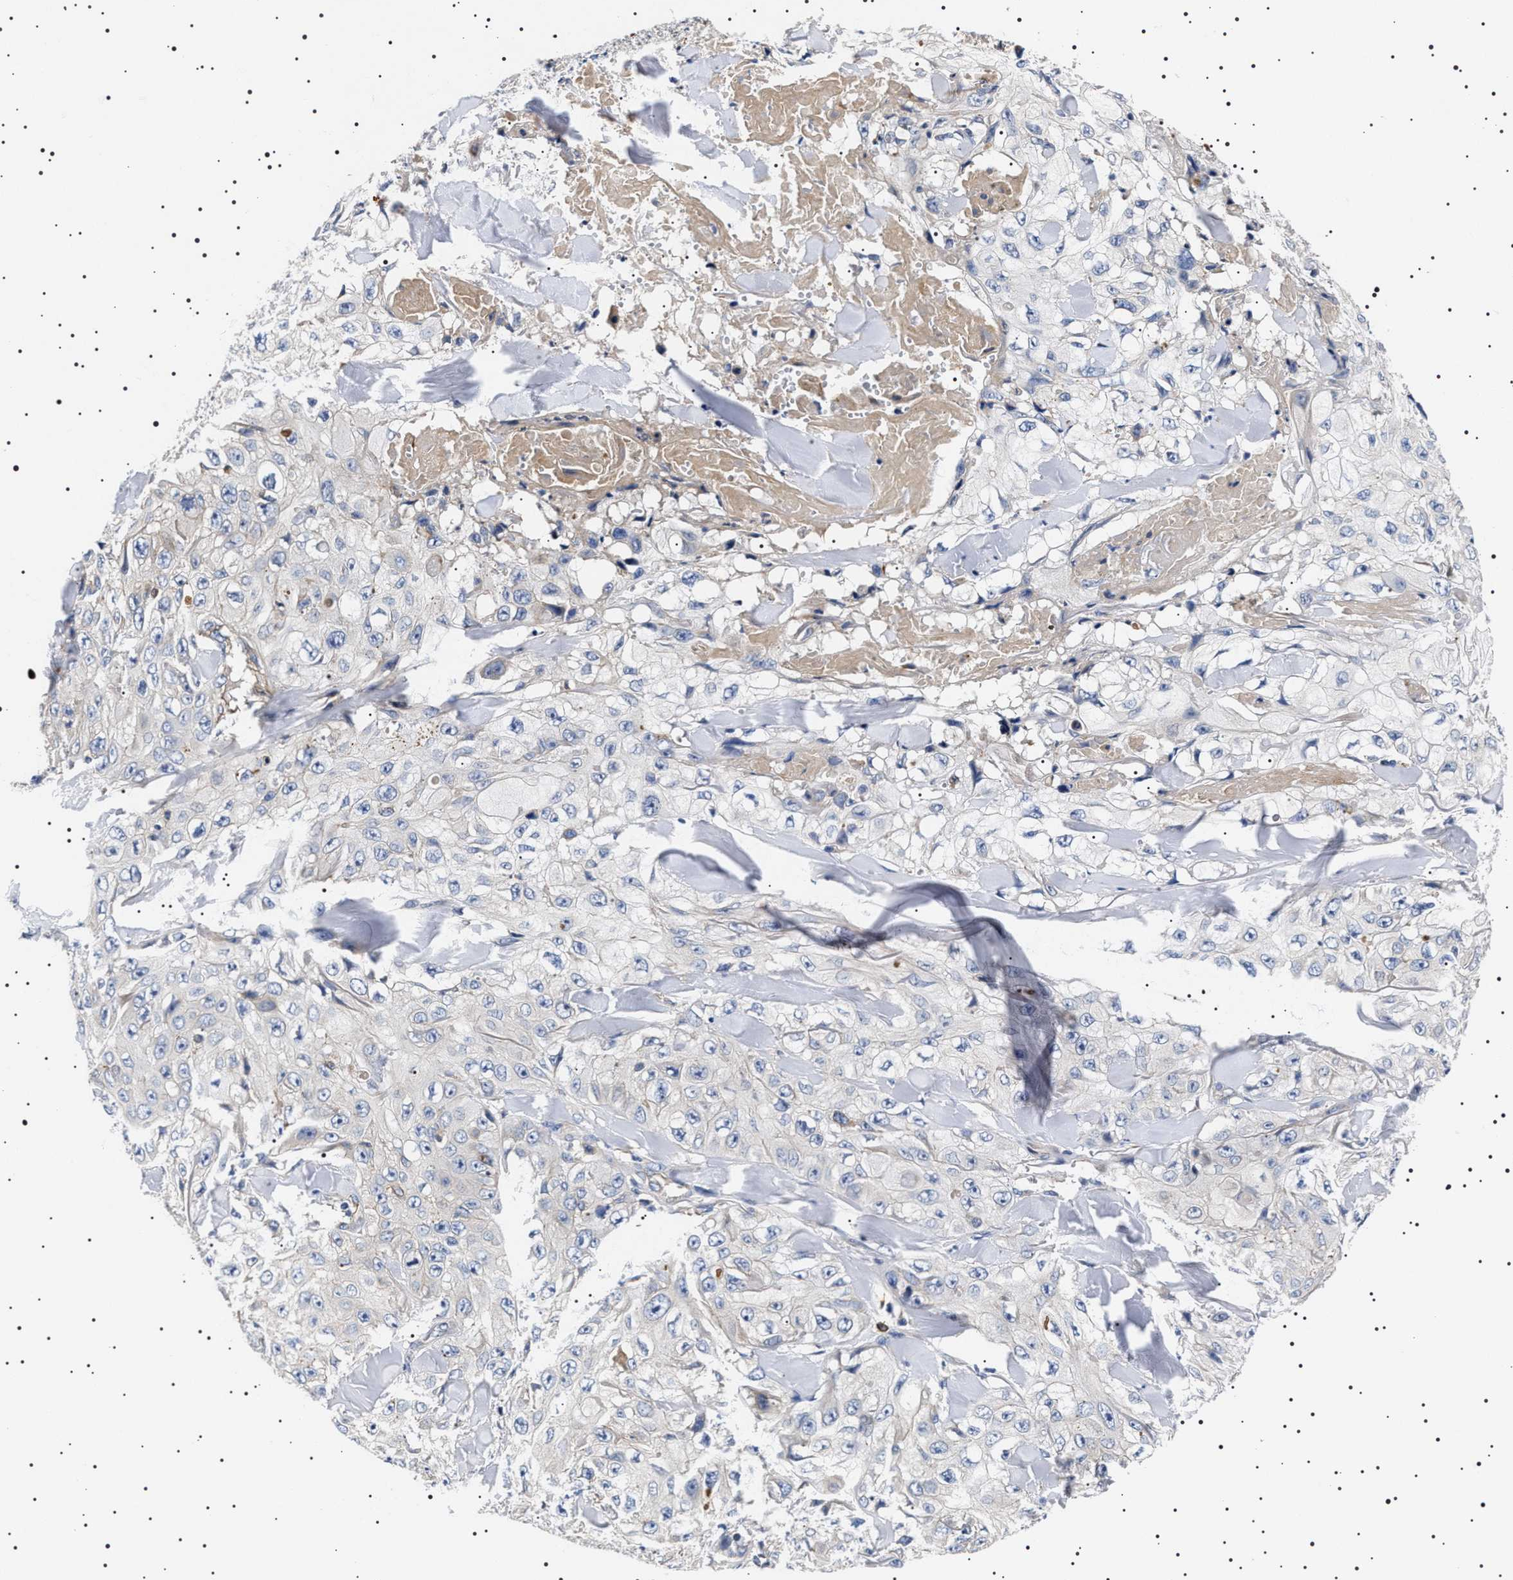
{"staining": {"intensity": "negative", "quantity": "none", "location": "none"}, "tissue": "skin cancer", "cell_type": "Tumor cells", "image_type": "cancer", "snomed": [{"axis": "morphology", "description": "Squamous cell carcinoma, NOS"}, {"axis": "topography", "description": "Skin"}], "caption": "The histopathology image reveals no staining of tumor cells in skin cancer.", "gene": "SLC4A7", "patient": {"sex": "male", "age": 86}}